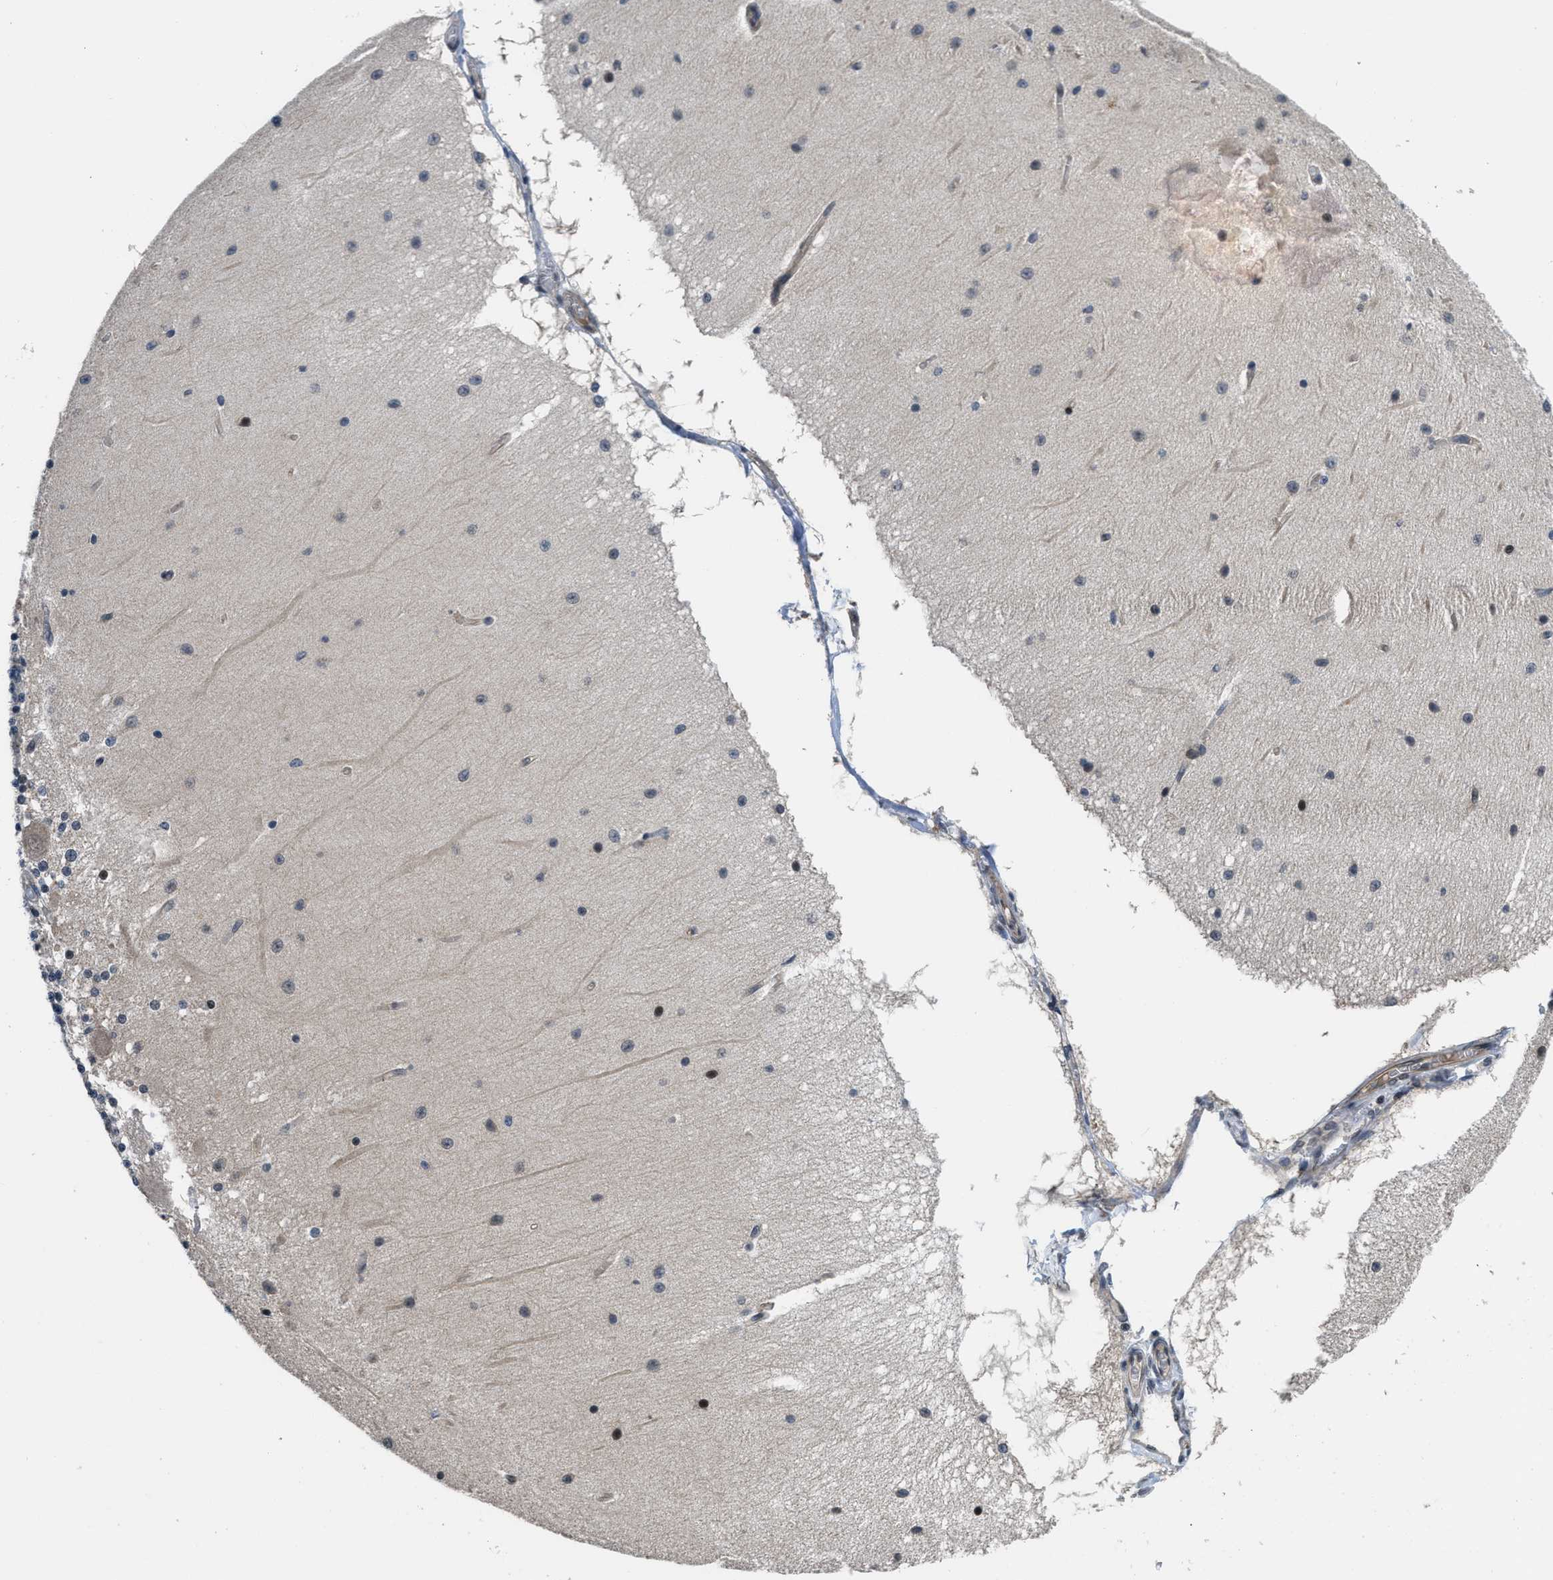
{"staining": {"intensity": "moderate", "quantity": "<25%", "location": "nuclear"}, "tissue": "cerebellum", "cell_type": "Cells in granular layer", "image_type": "normal", "snomed": [{"axis": "morphology", "description": "Normal tissue, NOS"}, {"axis": "topography", "description": "Cerebellum"}], "caption": "Protein expression analysis of benign cerebellum reveals moderate nuclear positivity in approximately <25% of cells in granular layer. The protein is shown in brown color, while the nuclei are stained blue.", "gene": "SETD5", "patient": {"sex": "female", "age": 54}}